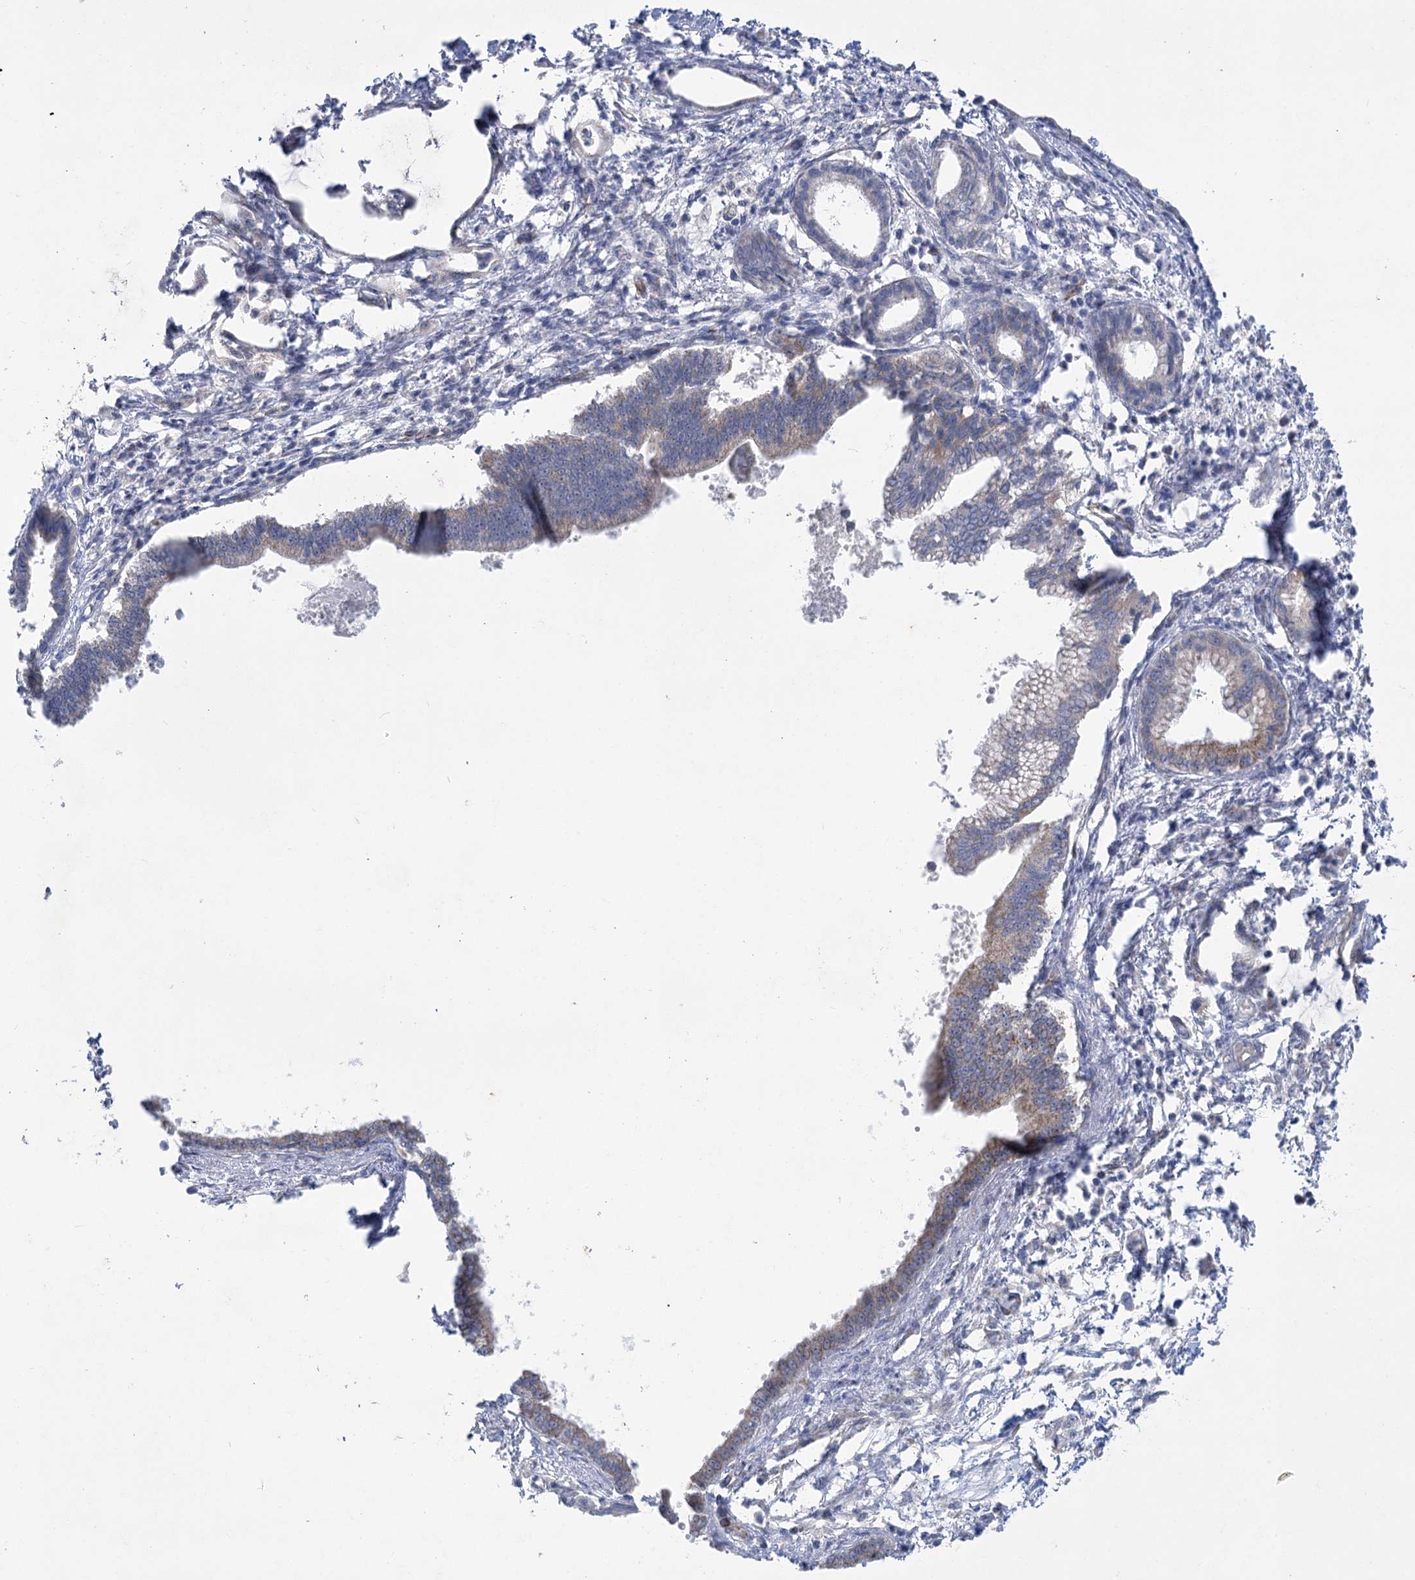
{"staining": {"intensity": "weak", "quantity": "<25%", "location": "cytoplasmic/membranous"}, "tissue": "pancreatic cancer", "cell_type": "Tumor cells", "image_type": "cancer", "snomed": [{"axis": "morphology", "description": "Adenocarcinoma, NOS"}, {"axis": "topography", "description": "Pancreas"}], "caption": "IHC histopathology image of human pancreatic cancer stained for a protein (brown), which demonstrates no staining in tumor cells.", "gene": "DHTKD1", "patient": {"sex": "female", "age": 55}}